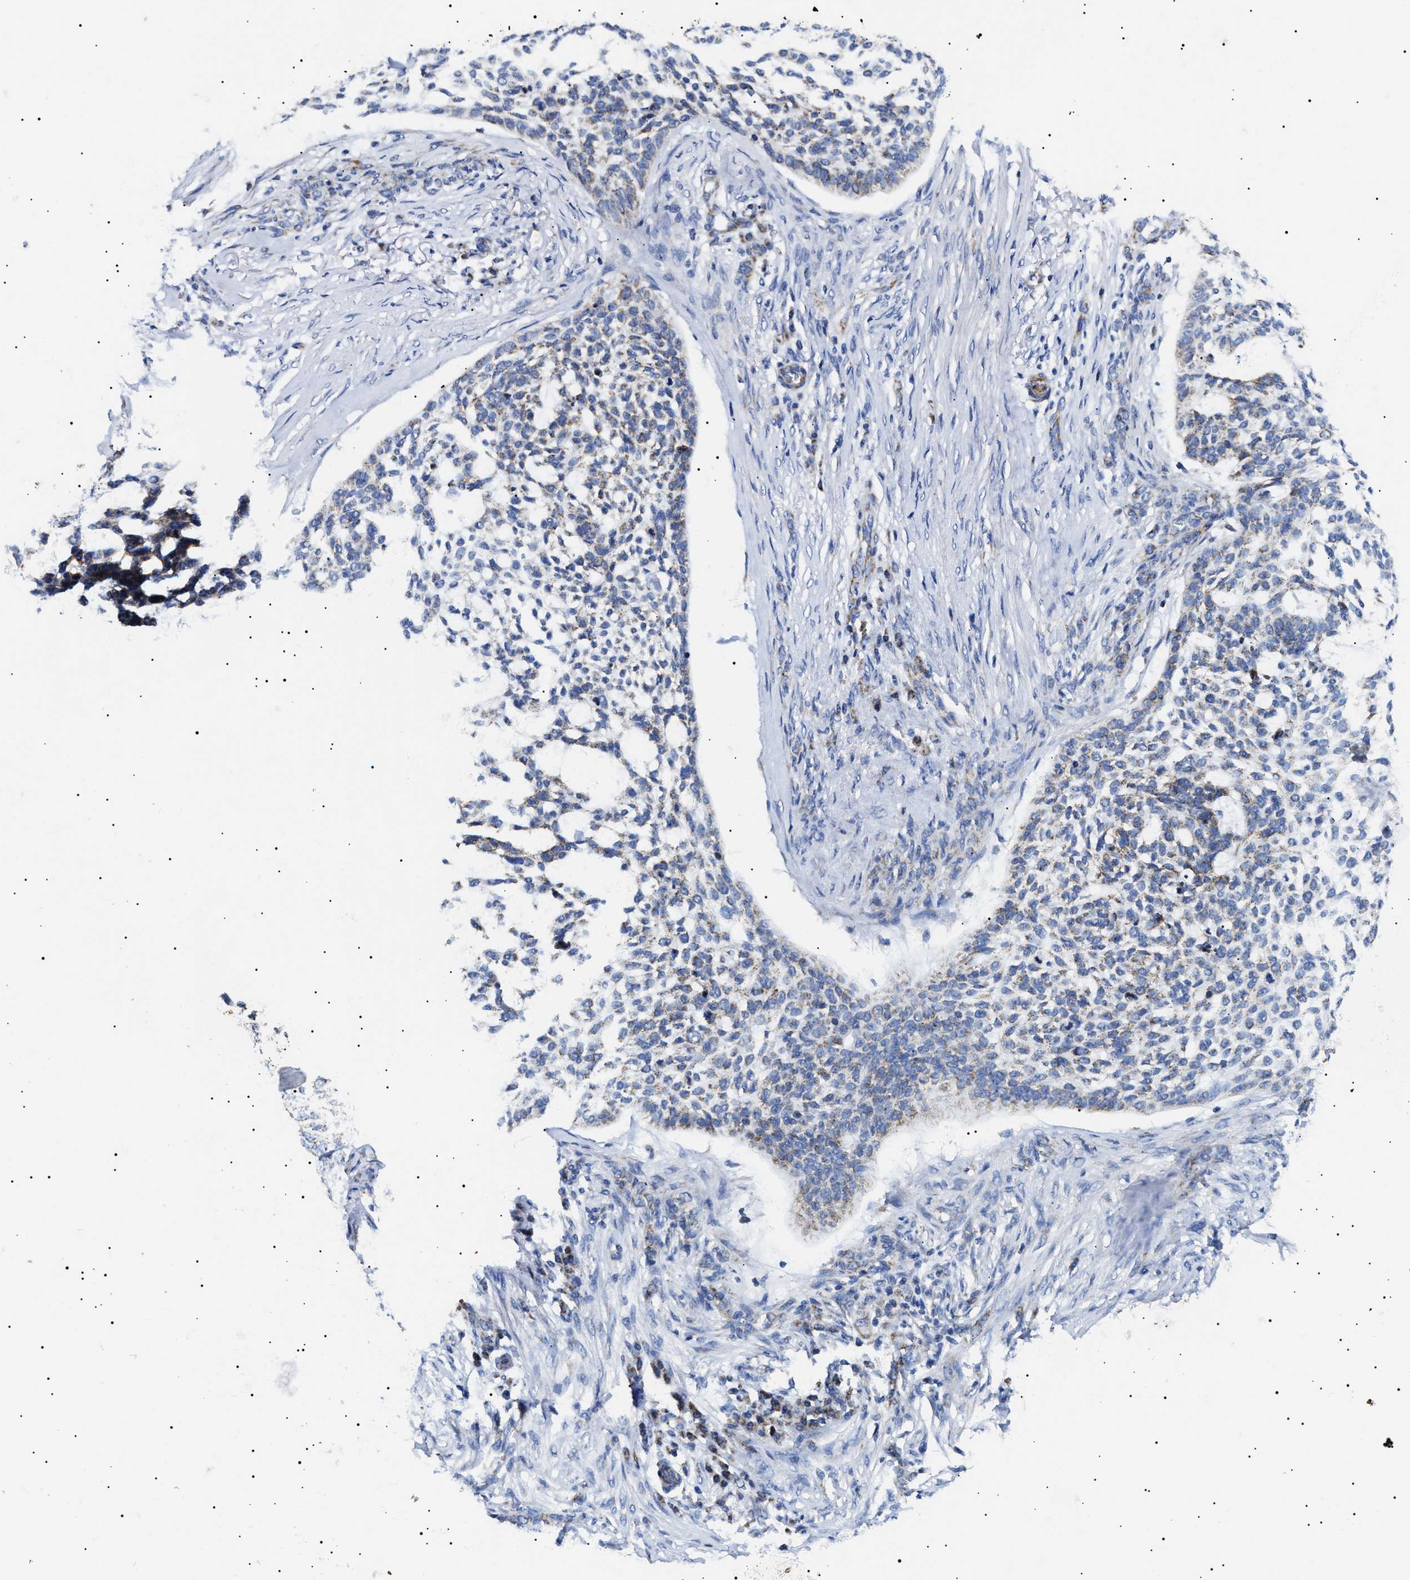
{"staining": {"intensity": "weak", "quantity": "25%-75%", "location": "cytoplasmic/membranous"}, "tissue": "skin cancer", "cell_type": "Tumor cells", "image_type": "cancer", "snomed": [{"axis": "morphology", "description": "Basal cell carcinoma"}, {"axis": "topography", "description": "Skin"}], "caption": "An immunohistochemistry histopathology image of tumor tissue is shown. Protein staining in brown highlights weak cytoplasmic/membranous positivity in skin cancer (basal cell carcinoma) within tumor cells.", "gene": "CHRDL2", "patient": {"sex": "female", "age": 64}}